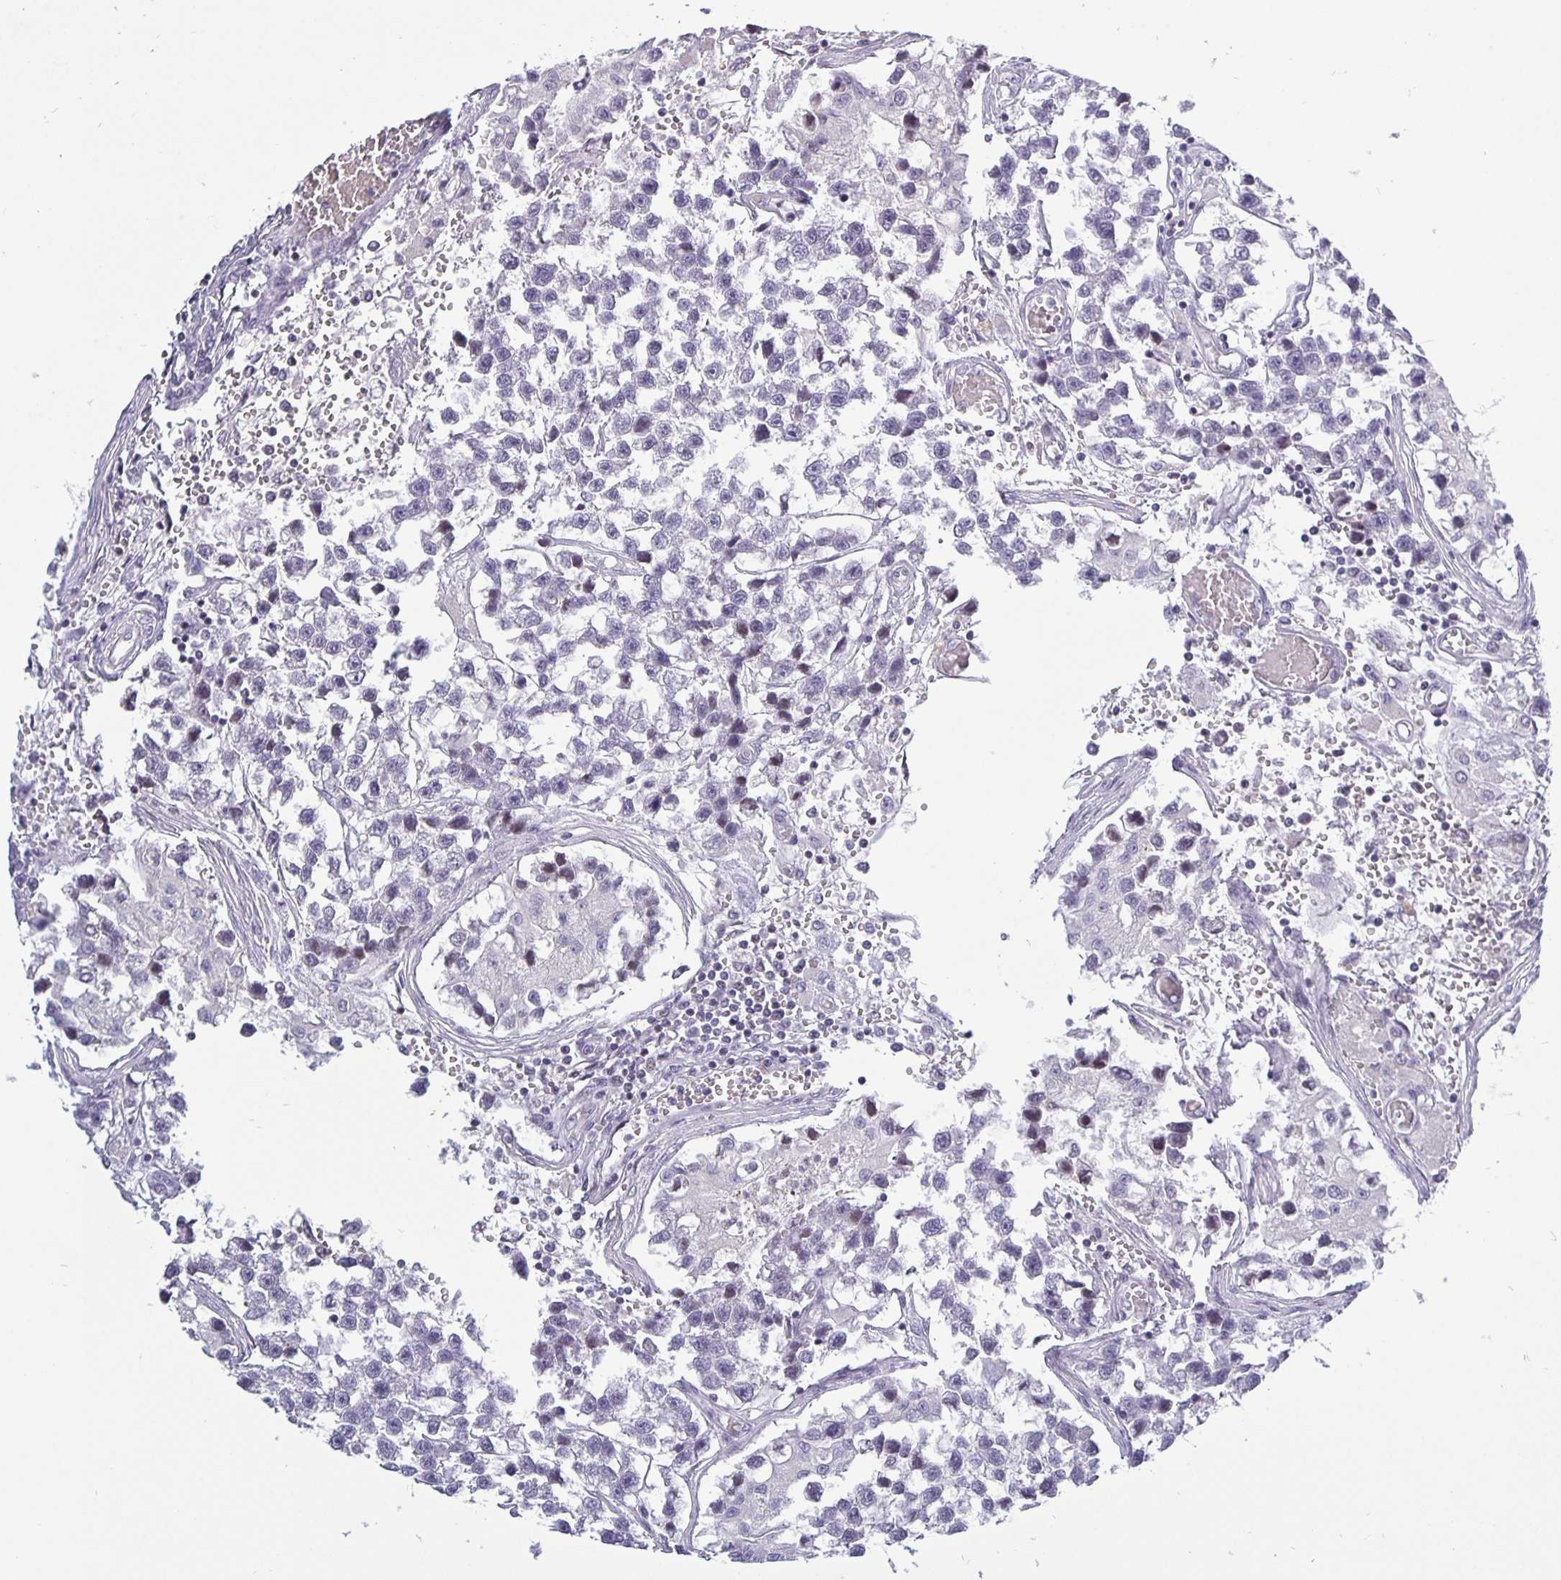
{"staining": {"intensity": "negative", "quantity": "none", "location": "none"}, "tissue": "testis cancer", "cell_type": "Tumor cells", "image_type": "cancer", "snomed": [{"axis": "morphology", "description": "Seminoma, NOS"}, {"axis": "topography", "description": "Testis"}], "caption": "IHC histopathology image of neoplastic tissue: human testis seminoma stained with DAB (3,3'-diaminobenzidine) exhibits no significant protein positivity in tumor cells.", "gene": "ERBB2", "patient": {"sex": "male", "age": 26}}